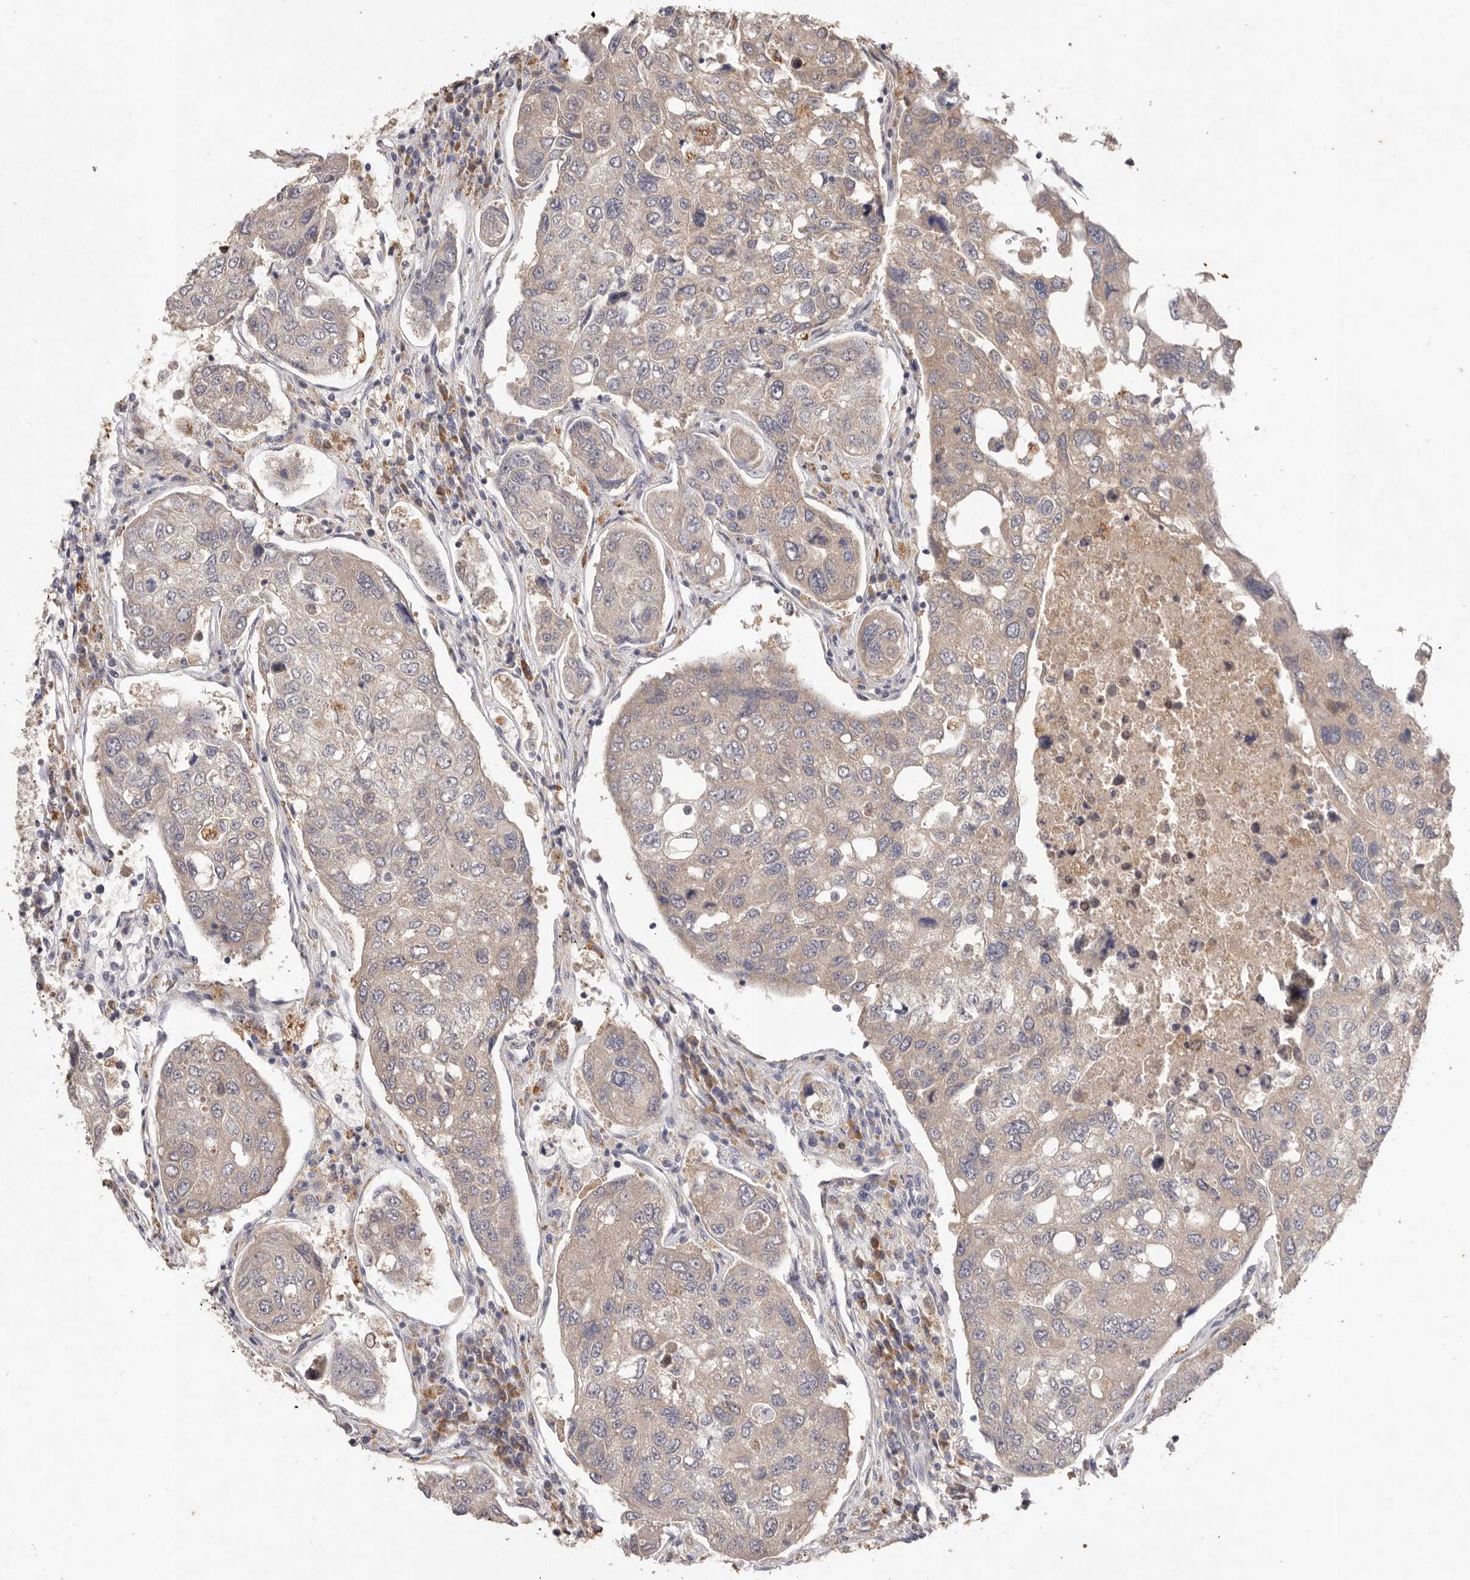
{"staining": {"intensity": "weak", "quantity": ">75%", "location": "cytoplasmic/membranous"}, "tissue": "urothelial cancer", "cell_type": "Tumor cells", "image_type": "cancer", "snomed": [{"axis": "morphology", "description": "Urothelial carcinoma, High grade"}, {"axis": "topography", "description": "Lymph node"}, {"axis": "topography", "description": "Urinary bladder"}], "caption": "Human urothelial cancer stained for a protein (brown) exhibits weak cytoplasmic/membranous positive staining in about >75% of tumor cells.", "gene": "WDR77", "patient": {"sex": "male", "age": 51}}